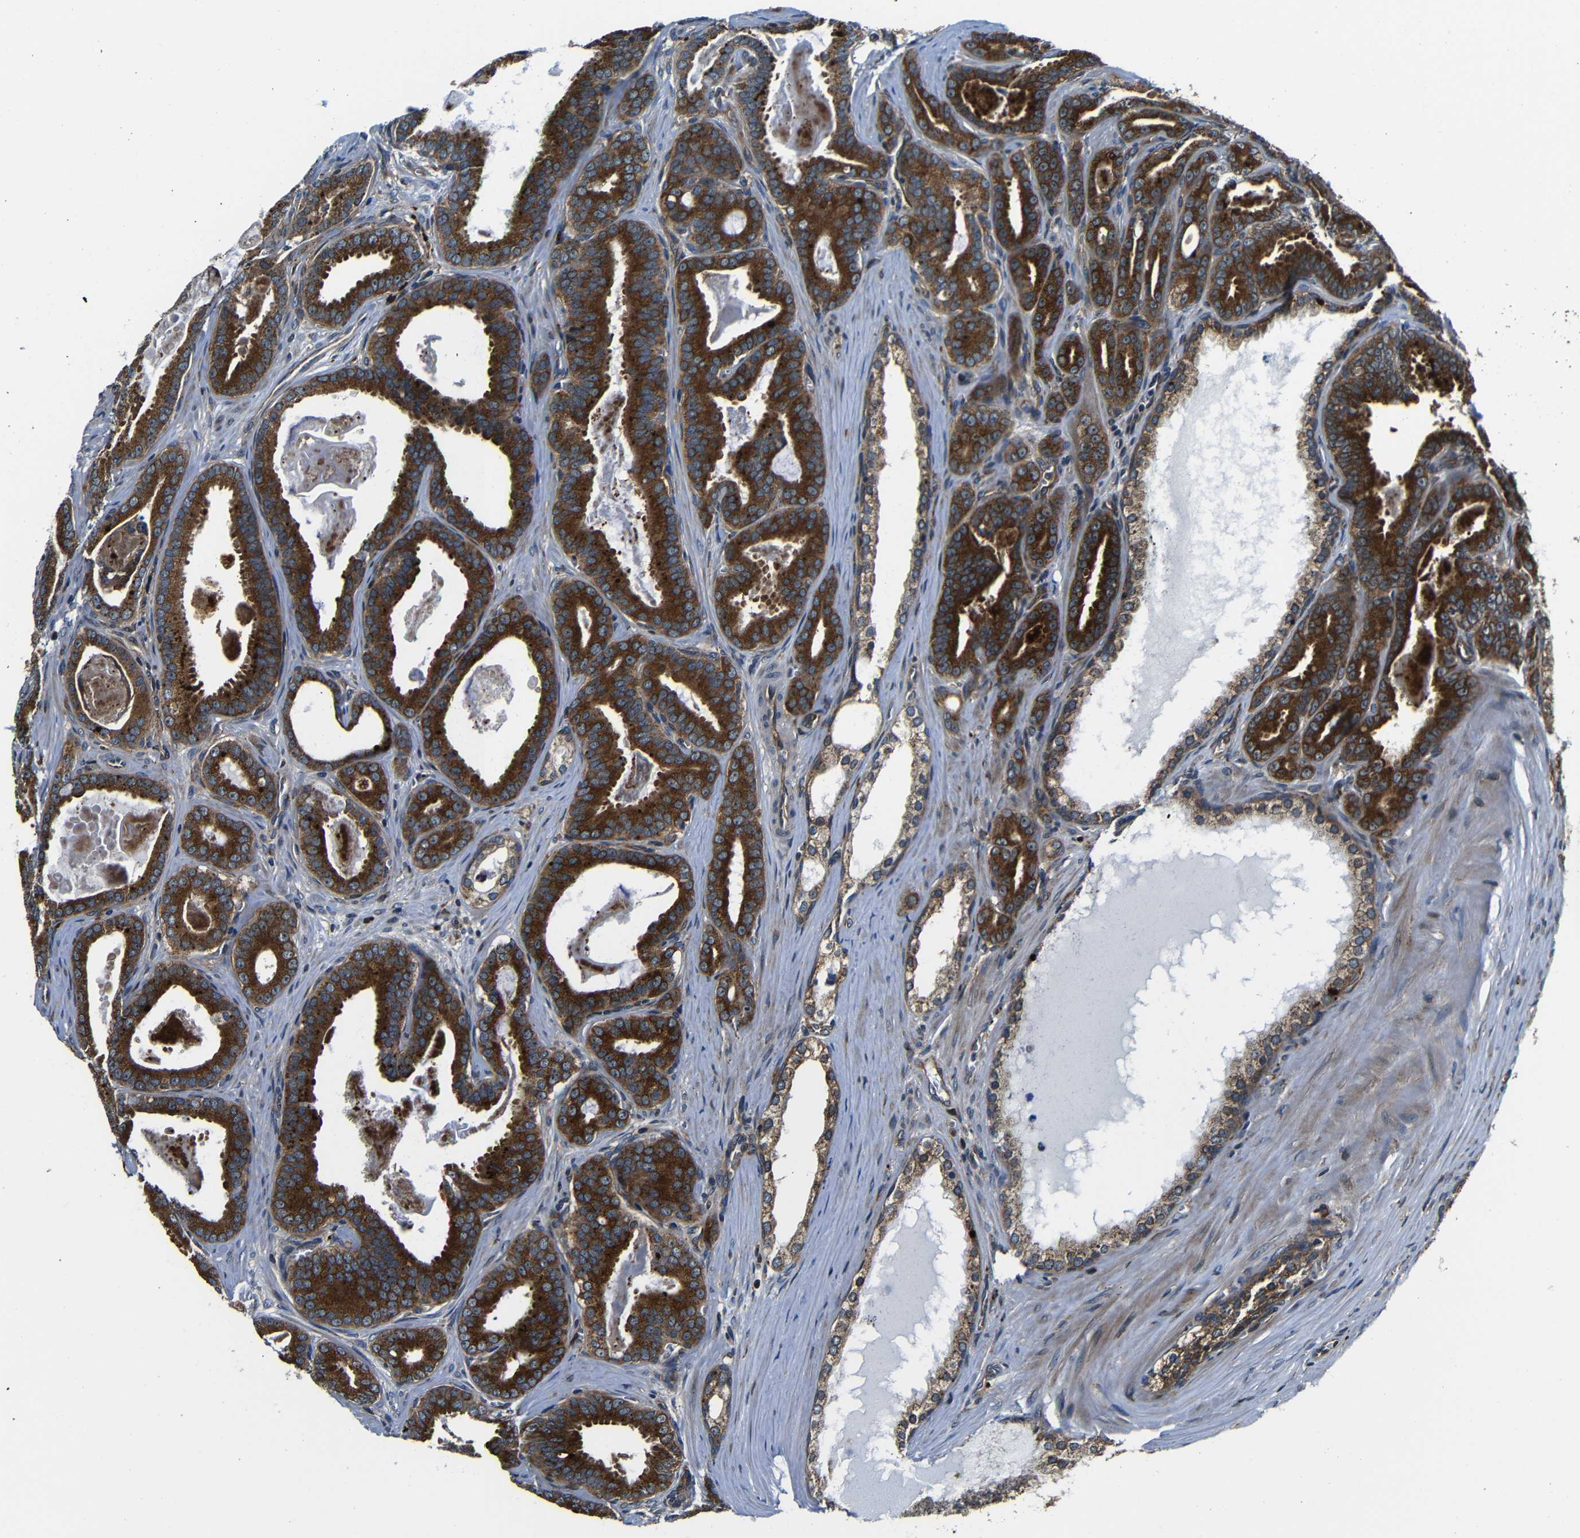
{"staining": {"intensity": "strong", "quantity": ">75%", "location": "cytoplasmic/membranous"}, "tissue": "prostate cancer", "cell_type": "Tumor cells", "image_type": "cancer", "snomed": [{"axis": "morphology", "description": "Adenocarcinoma, High grade"}, {"axis": "topography", "description": "Prostate"}], "caption": "High-power microscopy captured an immunohistochemistry micrograph of adenocarcinoma (high-grade) (prostate), revealing strong cytoplasmic/membranous positivity in approximately >75% of tumor cells.", "gene": "ABCE1", "patient": {"sex": "male", "age": 60}}